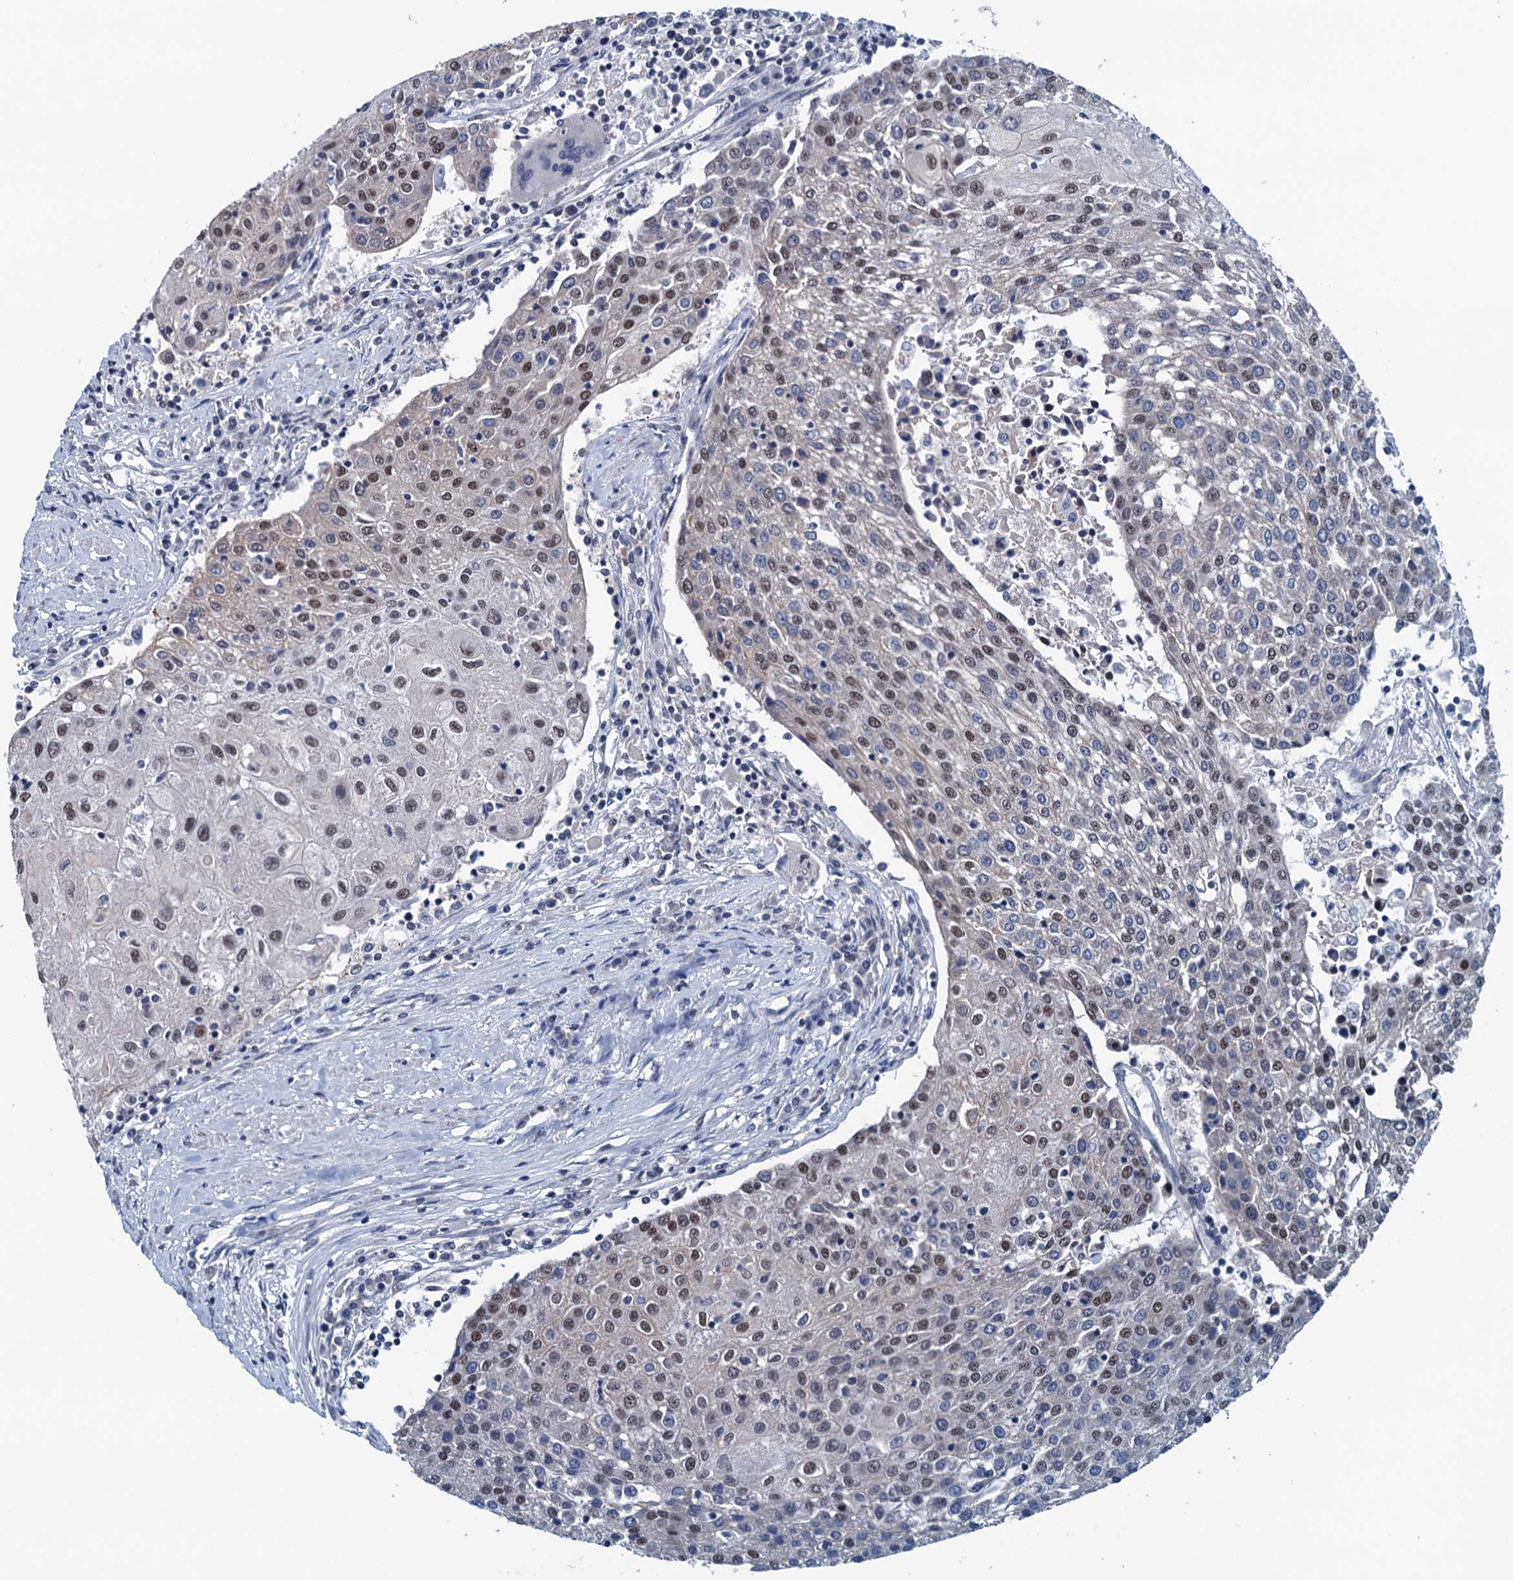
{"staining": {"intensity": "moderate", "quantity": "25%-75%", "location": "nuclear"}, "tissue": "urothelial cancer", "cell_type": "Tumor cells", "image_type": "cancer", "snomed": [{"axis": "morphology", "description": "Urothelial carcinoma, High grade"}, {"axis": "topography", "description": "Urinary bladder"}], "caption": "A micrograph showing moderate nuclear positivity in about 25%-75% of tumor cells in urothelial cancer, as visualized by brown immunohistochemical staining.", "gene": "FNBP4", "patient": {"sex": "female", "age": 85}}